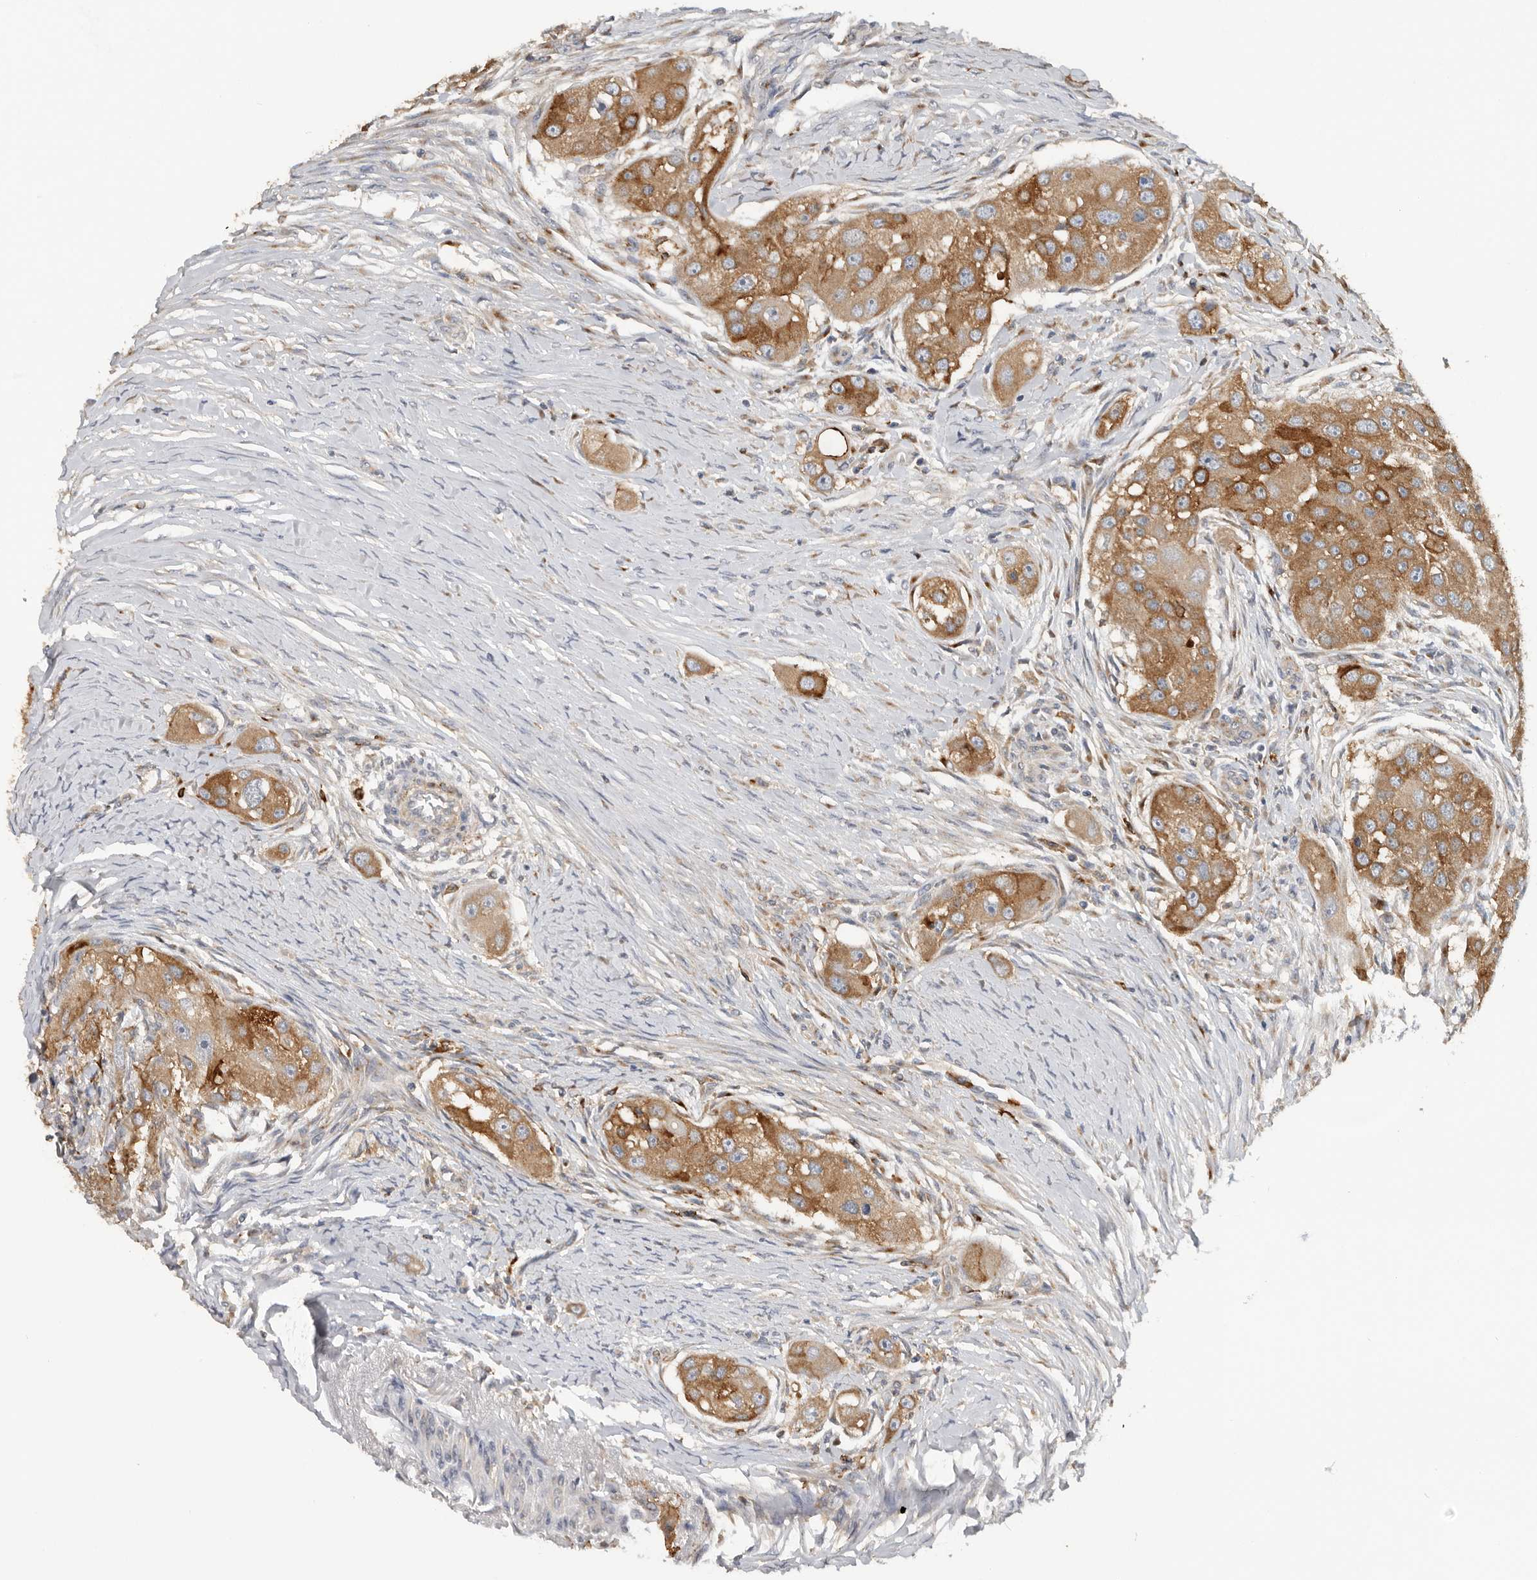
{"staining": {"intensity": "moderate", "quantity": ">75%", "location": "cytoplasmic/membranous"}, "tissue": "head and neck cancer", "cell_type": "Tumor cells", "image_type": "cancer", "snomed": [{"axis": "morphology", "description": "Normal tissue, NOS"}, {"axis": "morphology", "description": "Squamous cell carcinoma, NOS"}, {"axis": "topography", "description": "Skeletal muscle"}, {"axis": "topography", "description": "Head-Neck"}], "caption": "The histopathology image displays a brown stain indicating the presence of a protein in the cytoplasmic/membranous of tumor cells in head and neck cancer.", "gene": "TFRC", "patient": {"sex": "male", "age": 51}}